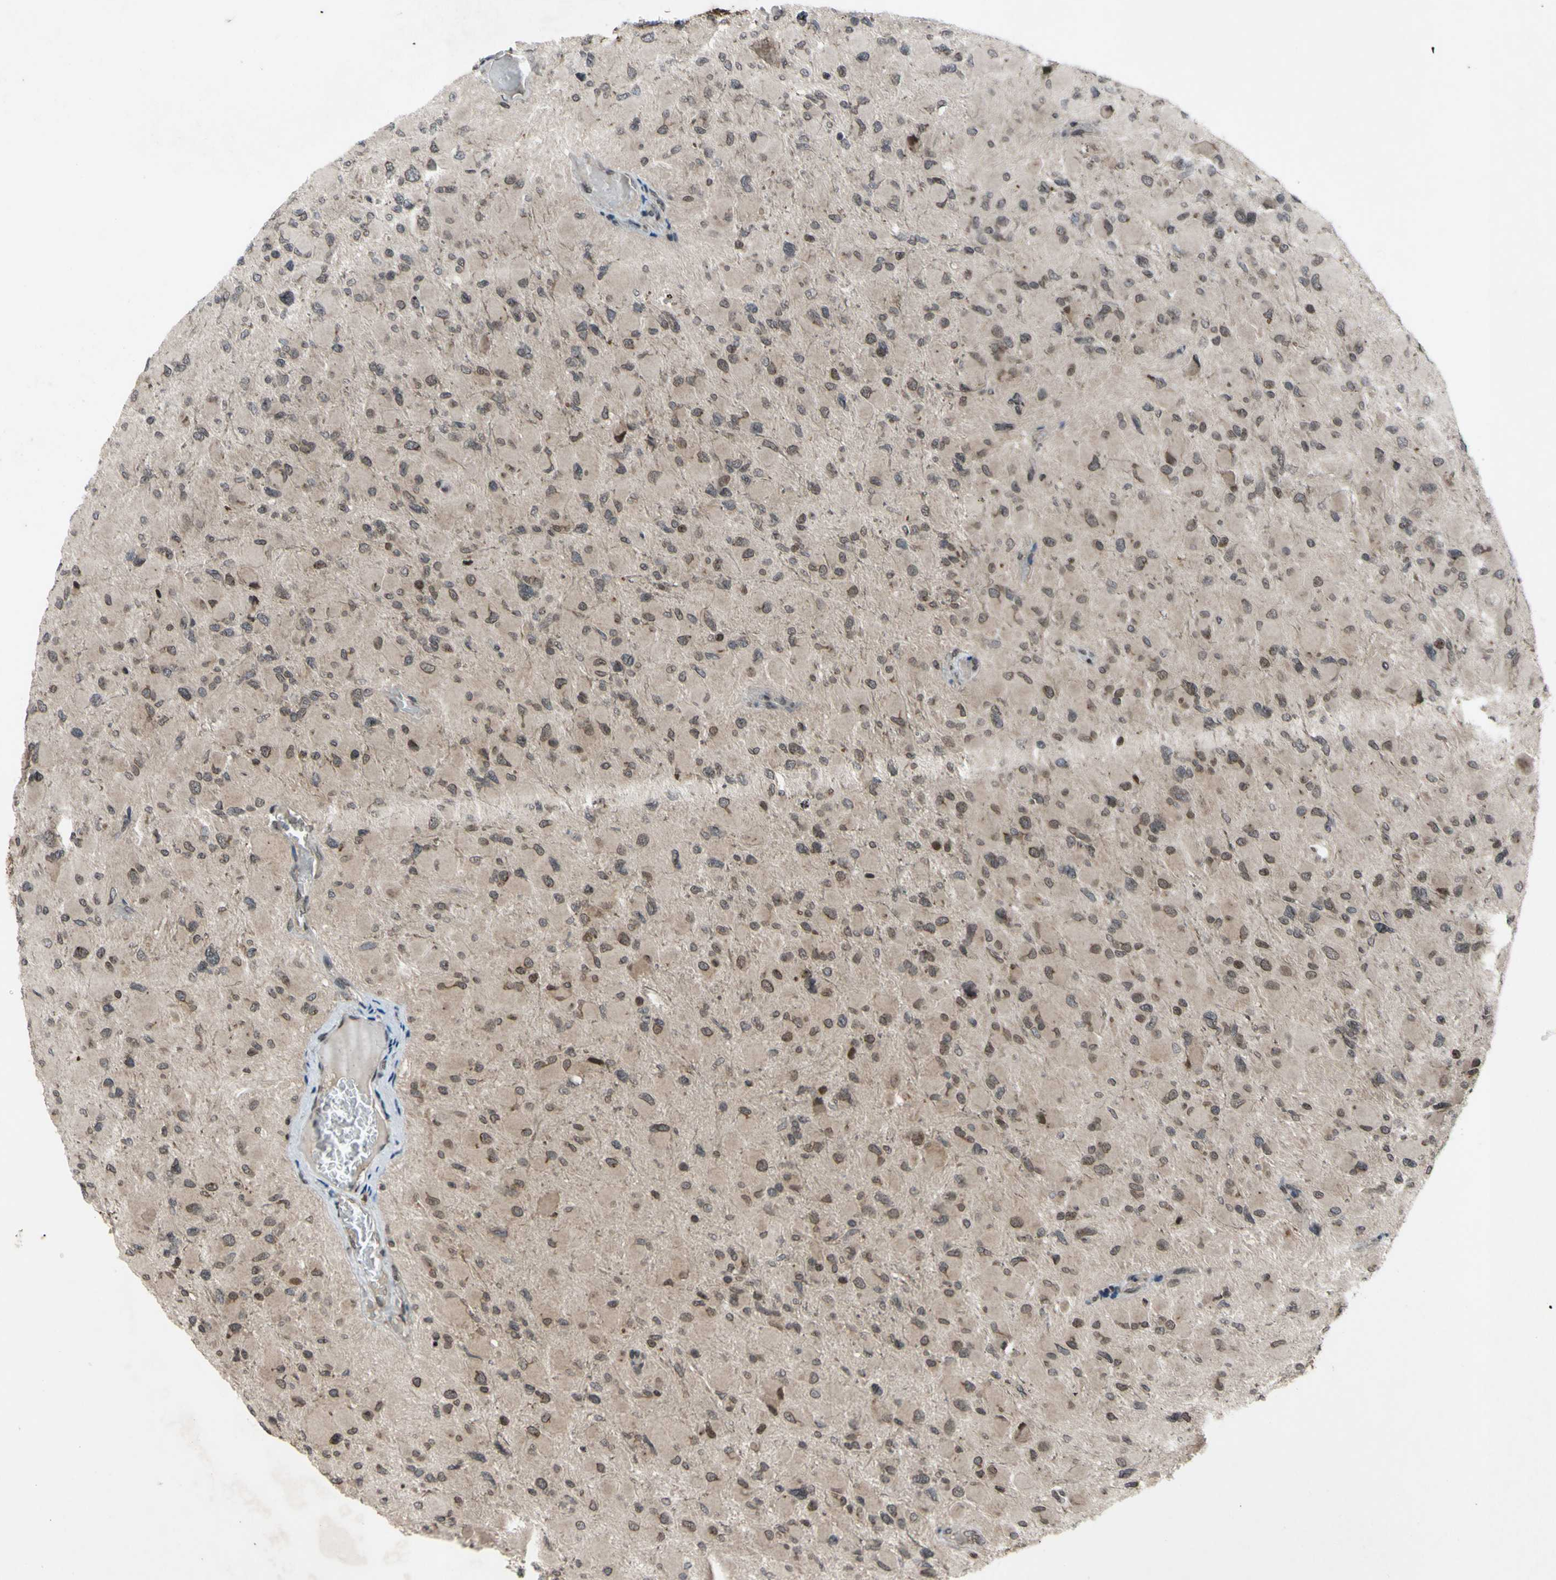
{"staining": {"intensity": "weak", "quantity": "25%-75%", "location": "nuclear"}, "tissue": "glioma", "cell_type": "Tumor cells", "image_type": "cancer", "snomed": [{"axis": "morphology", "description": "Glioma, malignant, High grade"}, {"axis": "topography", "description": "Cerebral cortex"}], "caption": "Immunohistochemical staining of human high-grade glioma (malignant) exhibits low levels of weak nuclear protein positivity in approximately 25%-75% of tumor cells.", "gene": "XPO1", "patient": {"sex": "female", "age": 36}}